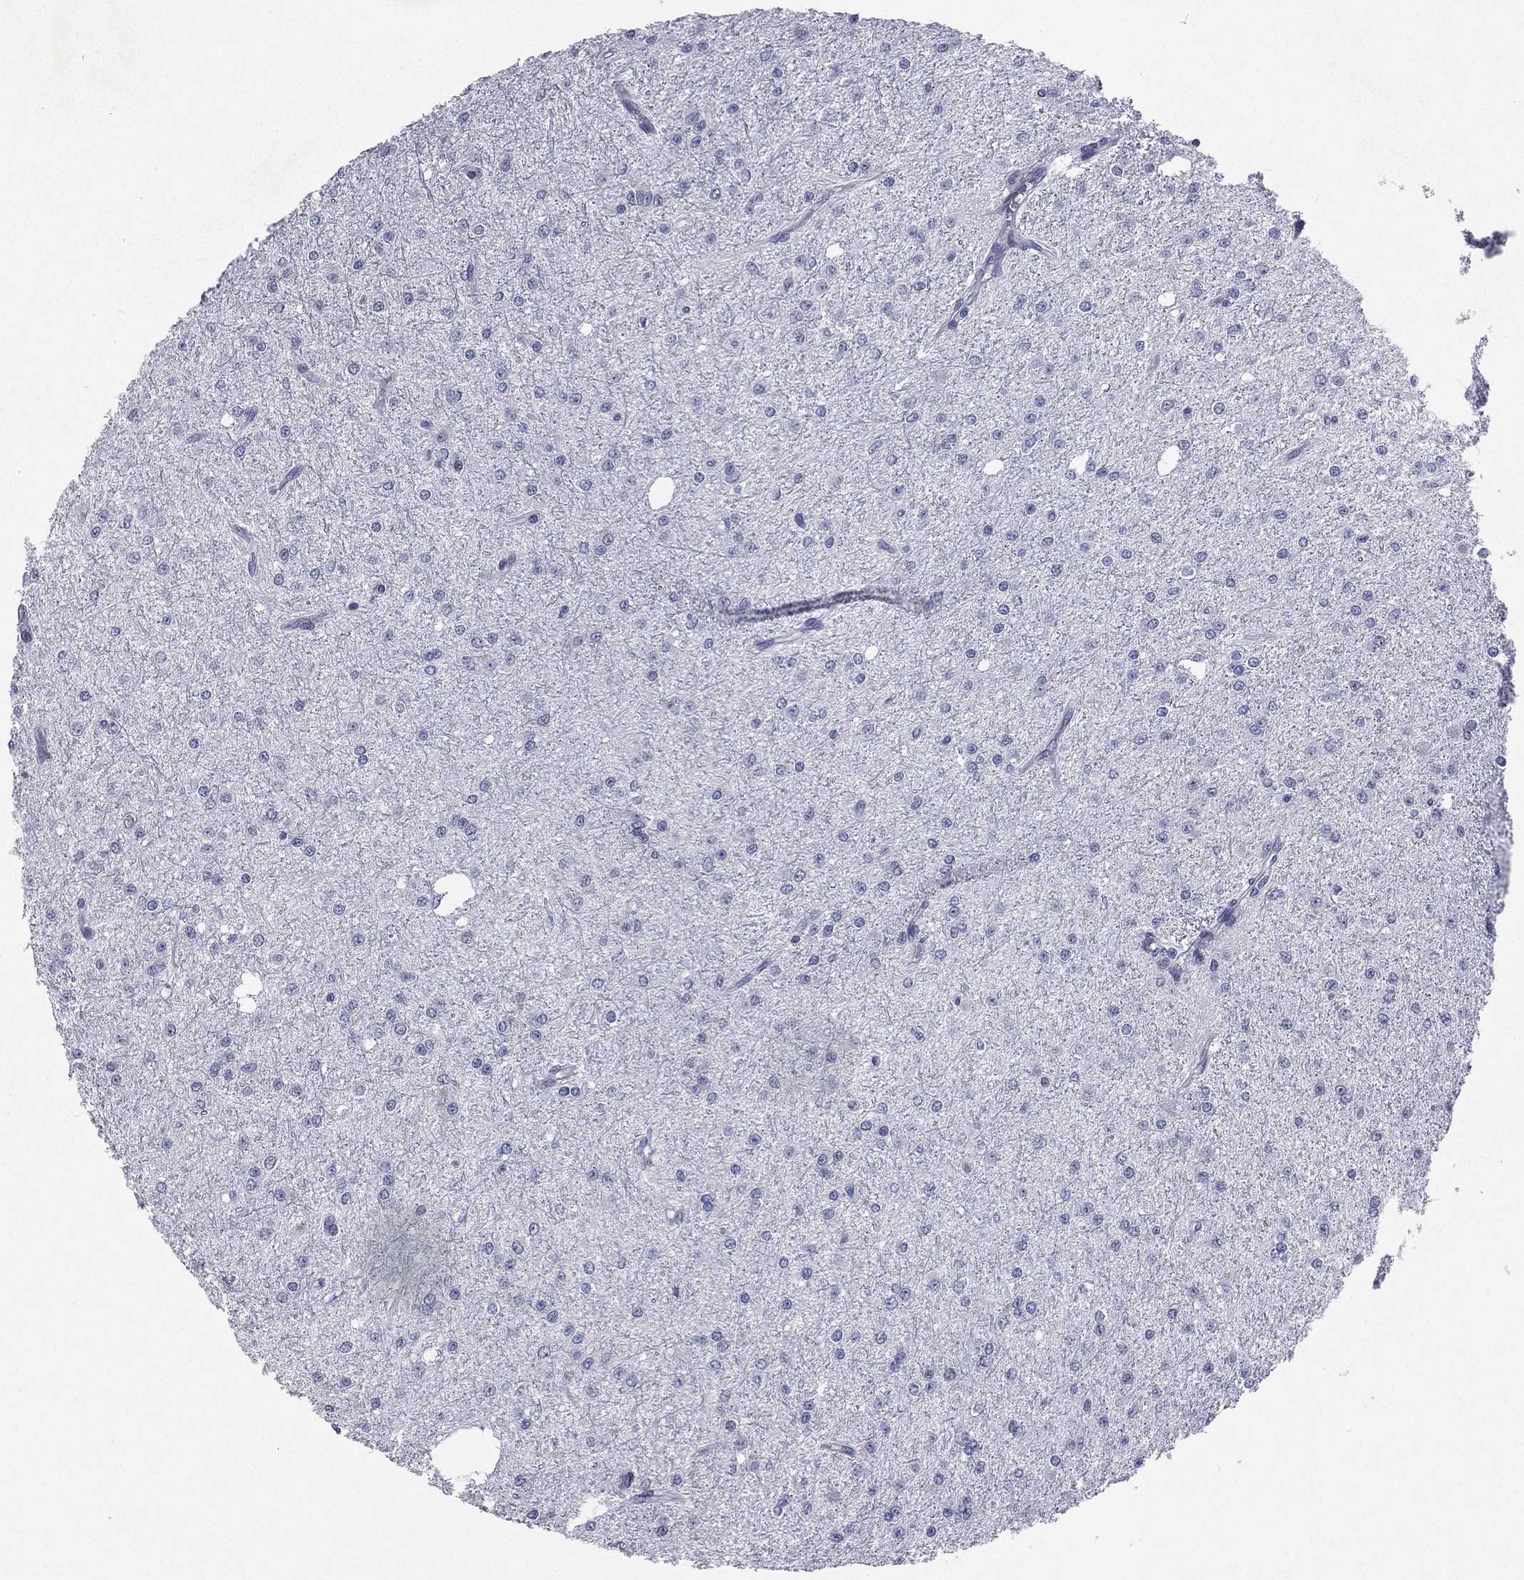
{"staining": {"intensity": "negative", "quantity": "none", "location": "none"}, "tissue": "glioma", "cell_type": "Tumor cells", "image_type": "cancer", "snomed": [{"axis": "morphology", "description": "Glioma, malignant, Low grade"}, {"axis": "topography", "description": "Brain"}], "caption": "DAB (3,3'-diaminobenzidine) immunohistochemical staining of malignant glioma (low-grade) demonstrates no significant staining in tumor cells. The staining is performed using DAB (3,3'-diaminobenzidine) brown chromogen with nuclei counter-stained in using hematoxylin.", "gene": "HLA-DOA", "patient": {"sex": "male", "age": 27}}